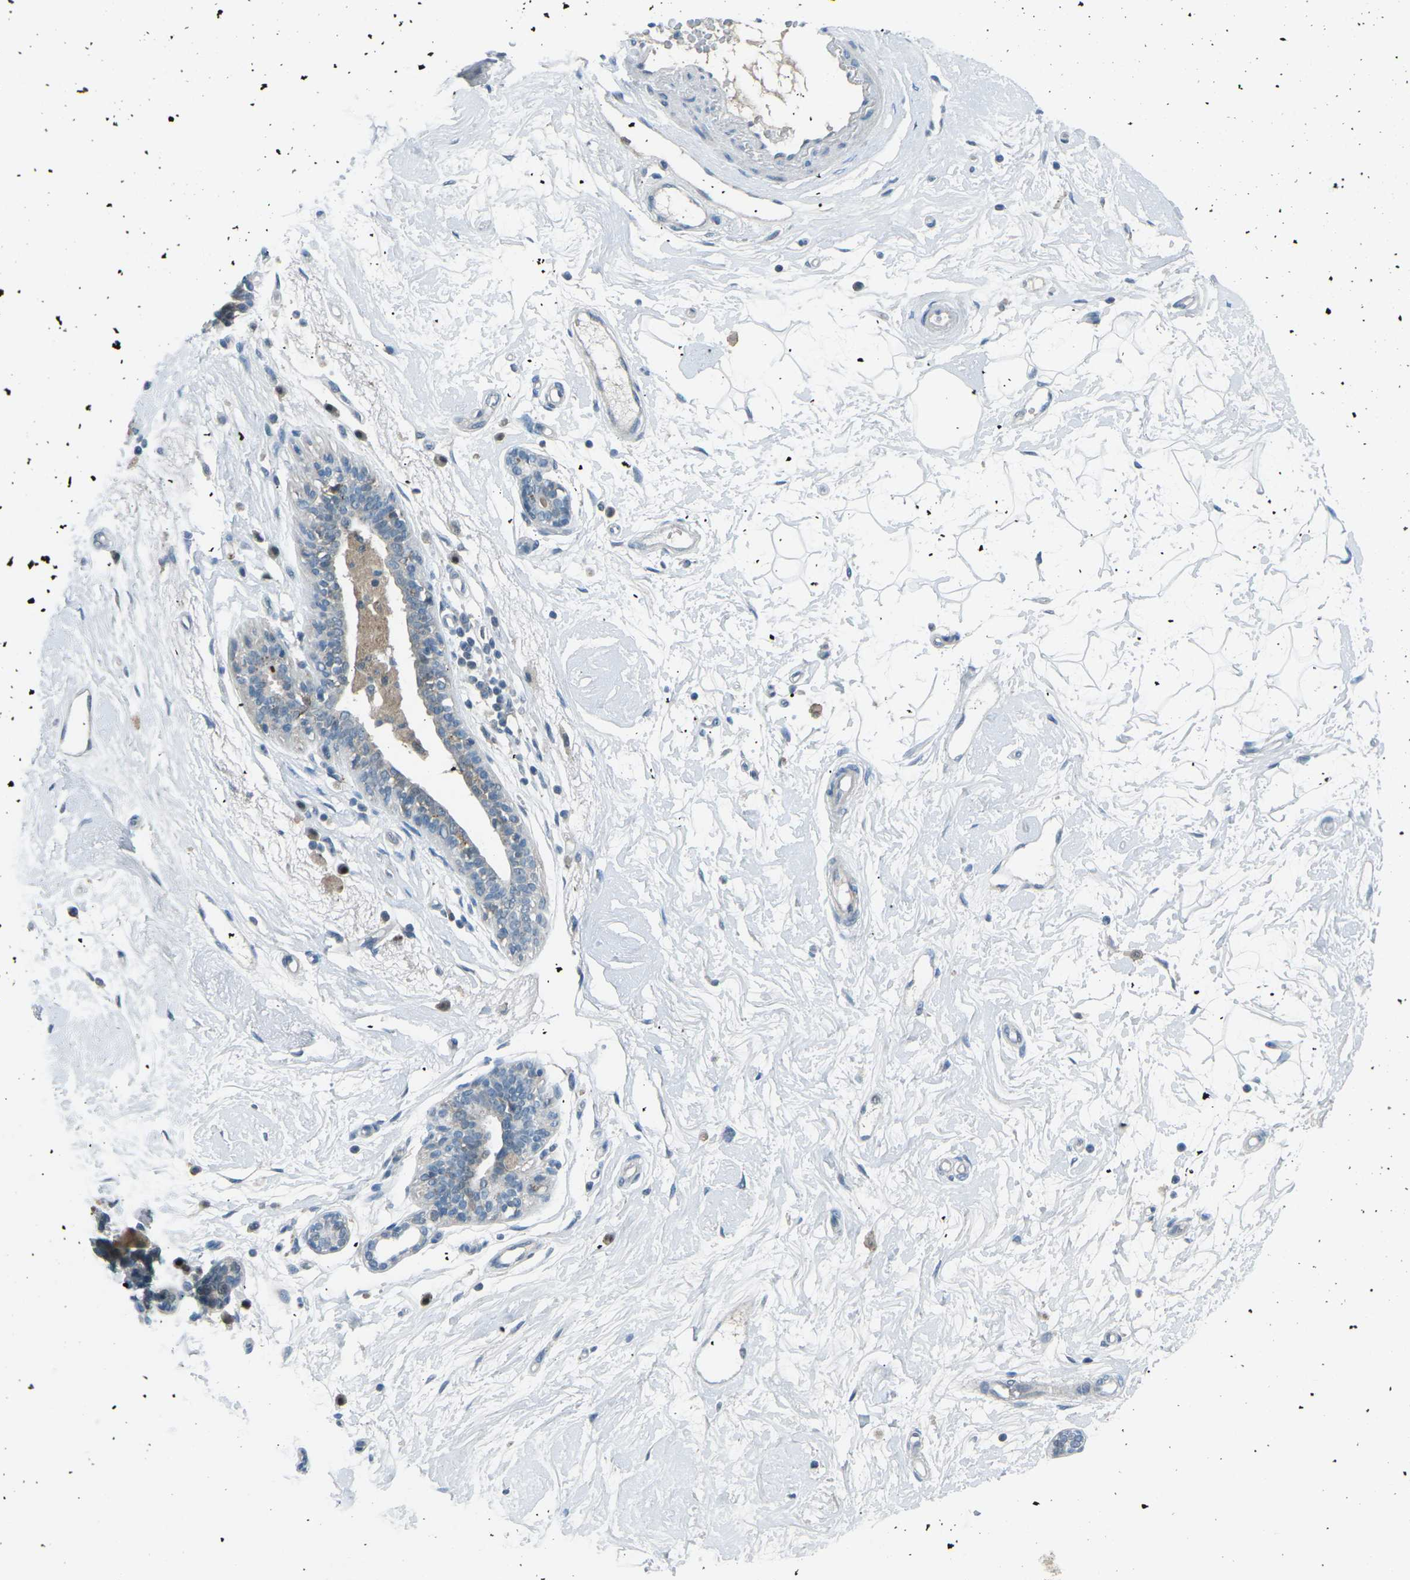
{"staining": {"intensity": "negative", "quantity": "none", "location": "none"}, "tissue": "breast", "cell_type": "Adipocytes", "image_type": "normal", "snomed": [{"axis": "morphology", "description": "Normal tissue, NOS"}, {"axis": "morphology", "description": "Lobular carcinoma"}, {"axis": "topography", "description": "Breast"}], "caption": "Immunohistochemical staining of benign breast demonstrates no significant staining in adipocytes.", "gene": "PRKCA", "patient": {"sex": "female", "age": 59}}